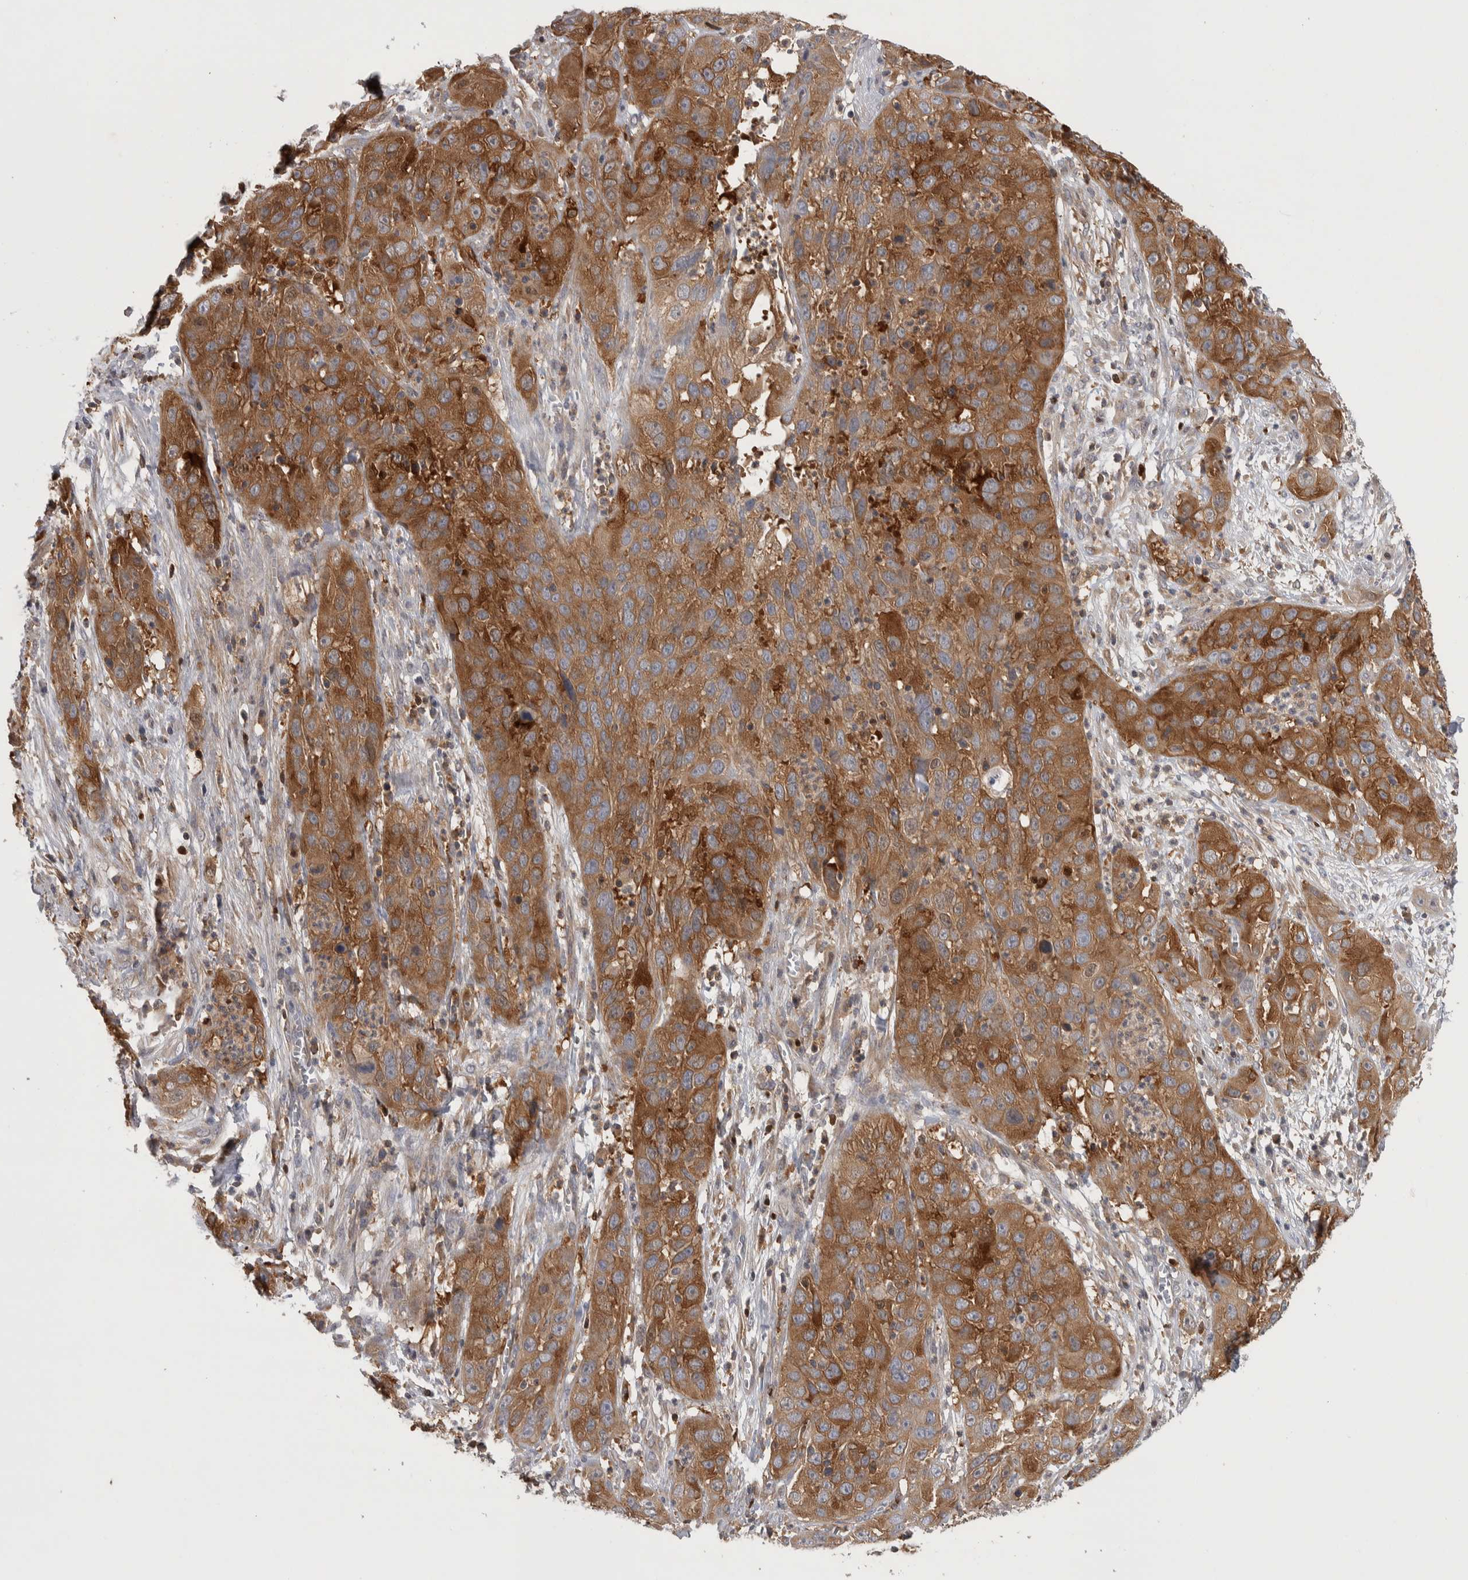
{"staining": {"intensity": "strong", "quantity": ">75%", "location": "cytoplasmic/membranous"}, "tissue": "cervical cancer", "cell_type": "Tumor cells", "image_type": "cancer", "snomed": [{"axis": "morphology", "description": "Squamous cell carcinoma, NOS"}, {"axis": "topography", "description": "Cervix"}], "caption": "Tumor cells display high levels of strong cytoplasmic/membranous staining in approximately >75% of cells in cervical cancer.", "gene": "NFKB2", "patient": {"sex": "female", "age": 32}}